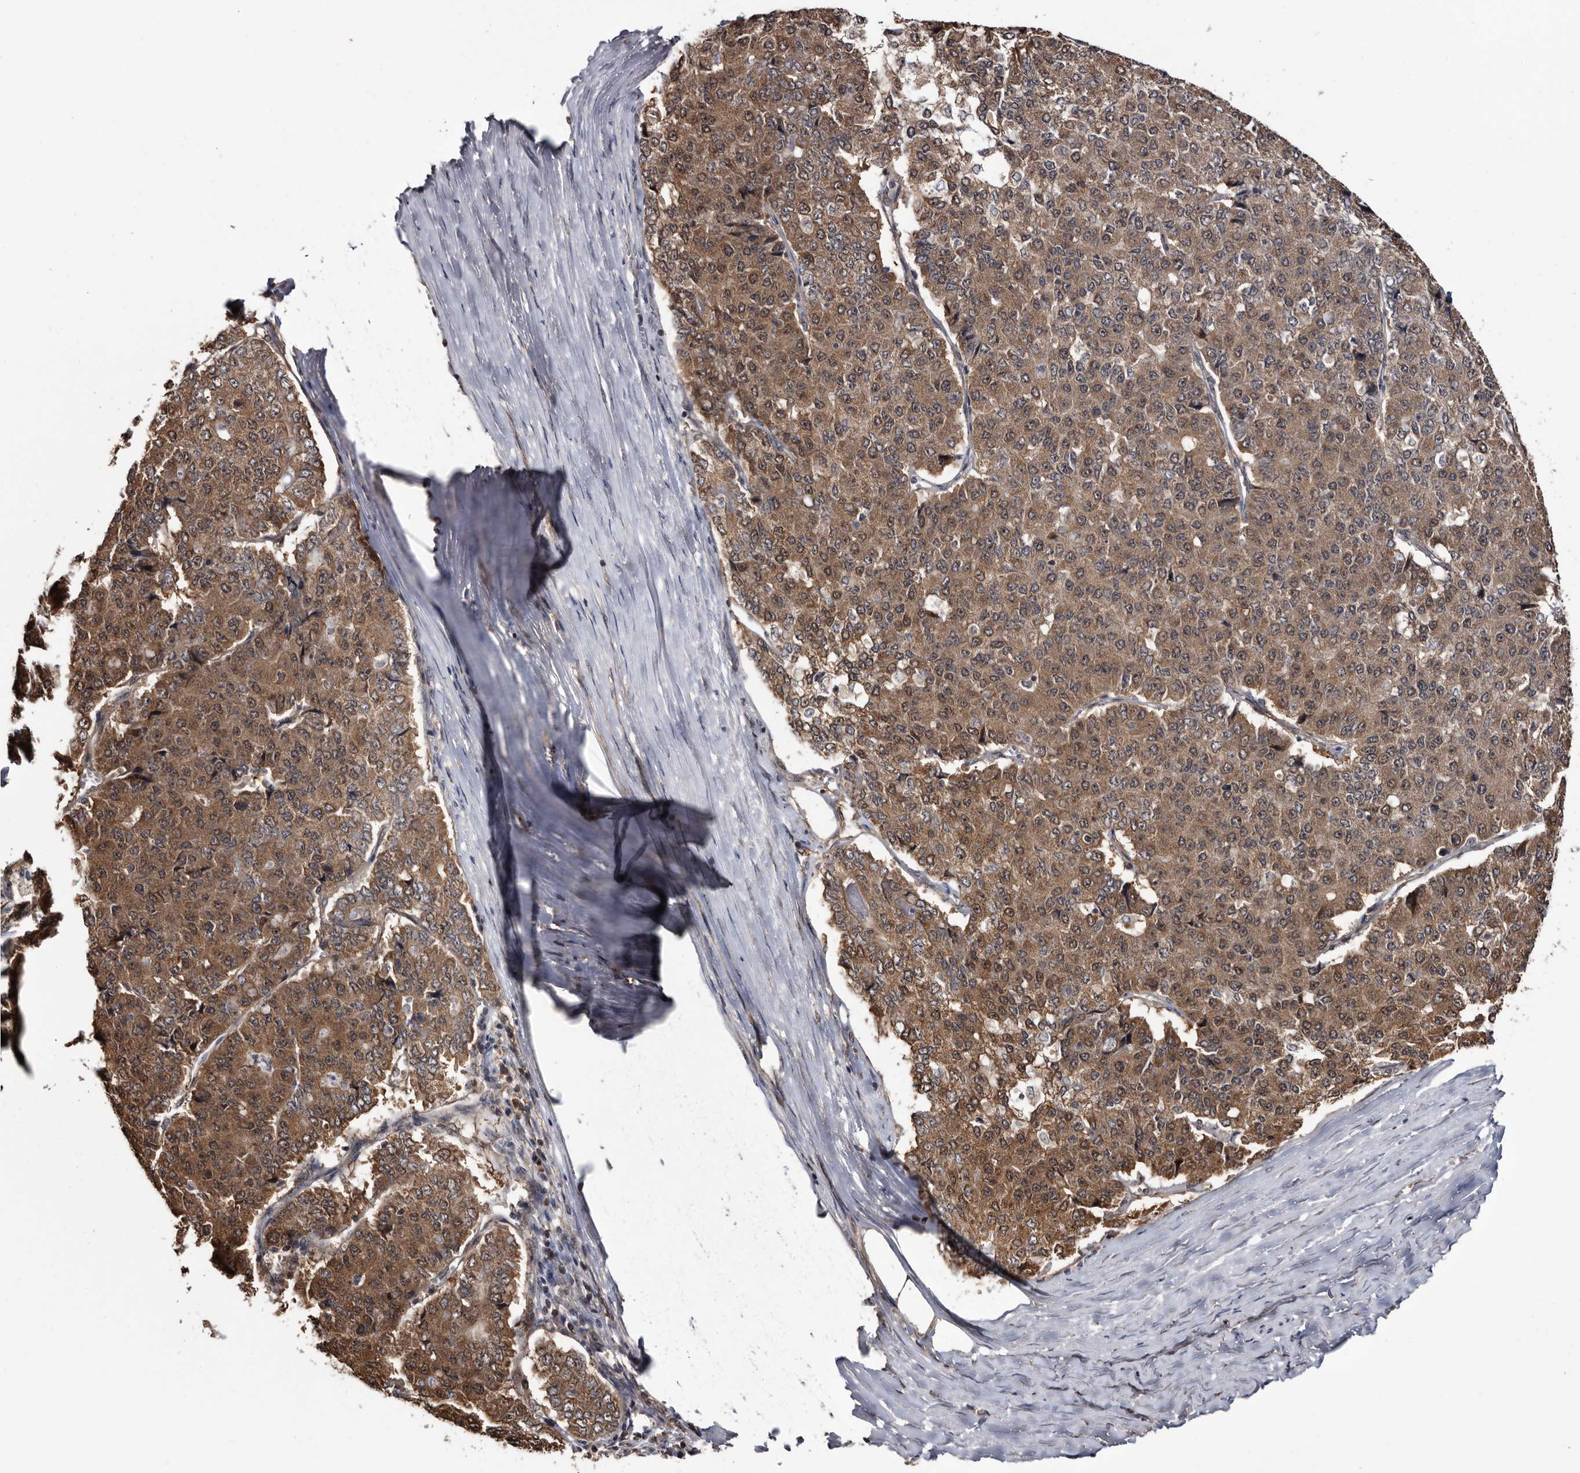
{"staining": {"intensity": "moderate", "quantity": ">75%", "location": "cytoplasmic/membranous"}, "tissue": "pancreatic cancer", "cell_type": "Tumor cells", "image_type": "cancer", "snomed": [{"axis": "morphology", "description": "Adenocarcinoma, NOS"}, {"axis": "topography", "description": "Pancreas"}], "caption": "Protein expression analysis of adenocarcinoma (pancreatic) demonstrates moderate cytoplasmic/membranous staining in approximately >75% of tumor cells.", "gene": "TTI2", "patient": {"sex": "male", "age": 50}}